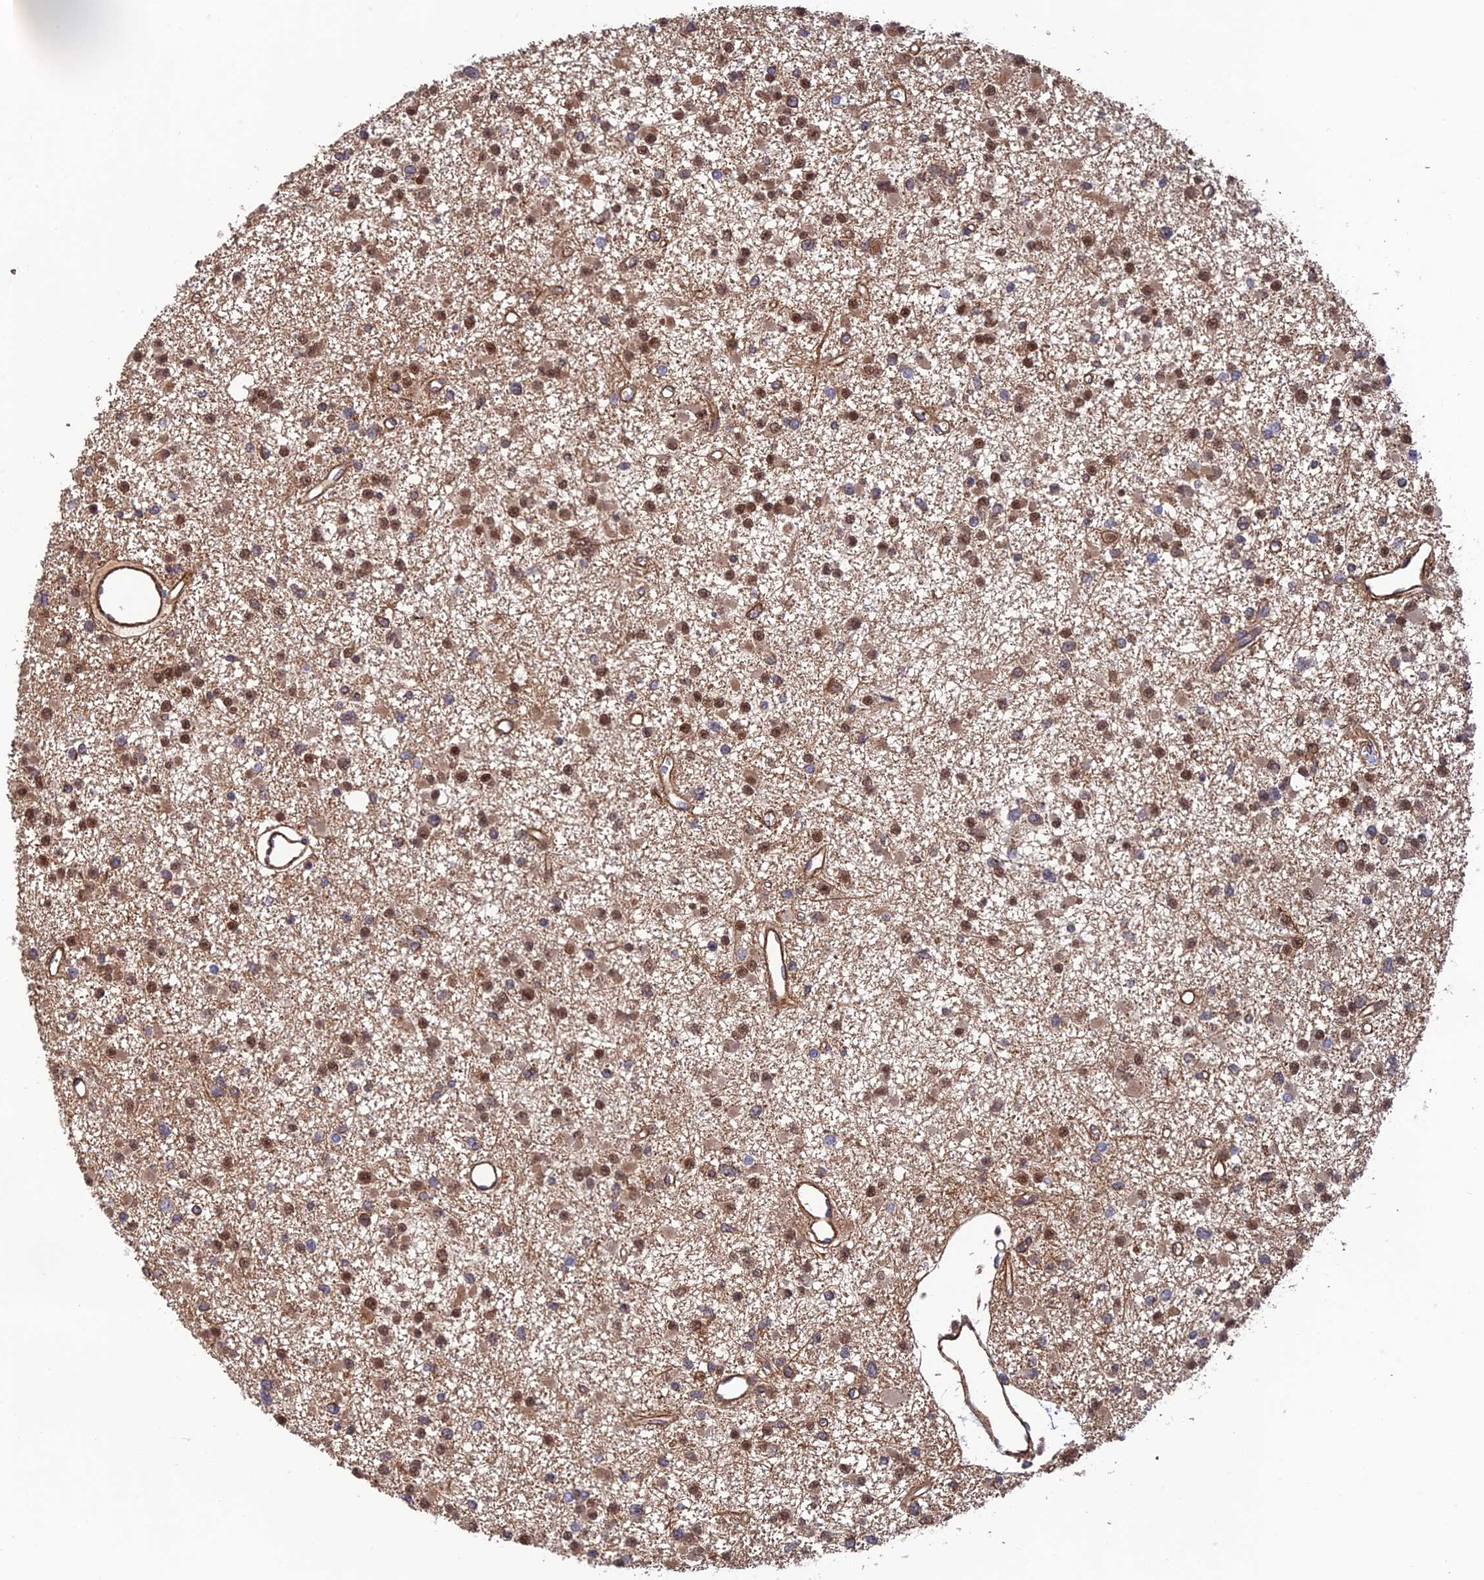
{"staining": {"intensity": "moderate", "quantity": "25%-75%", "location": "cytoplasmic/membranous,nuclear"}, "tissue": "glioma", "cell_type": "Tumor cells", "image_type": "cancer", "snomed": [{"axis": "morphology", "description": "Glioma, malignant, Low grade"}, {"axis": "topography", "description": "Brain"}], "caption": "A histopathology image of glioma stained for a protein exhibits moderate cytoplasmic/membranous and nuclear brown staining in tumor cells. The protein is stained brown, and the nuclei are stained in blue (DAB (3,3'-diaminobenzidine) IHC with brightfield microscopy, high magnification).", "gene": "OSBPL1A", "patient": {"sex": "female", "age": 22}}